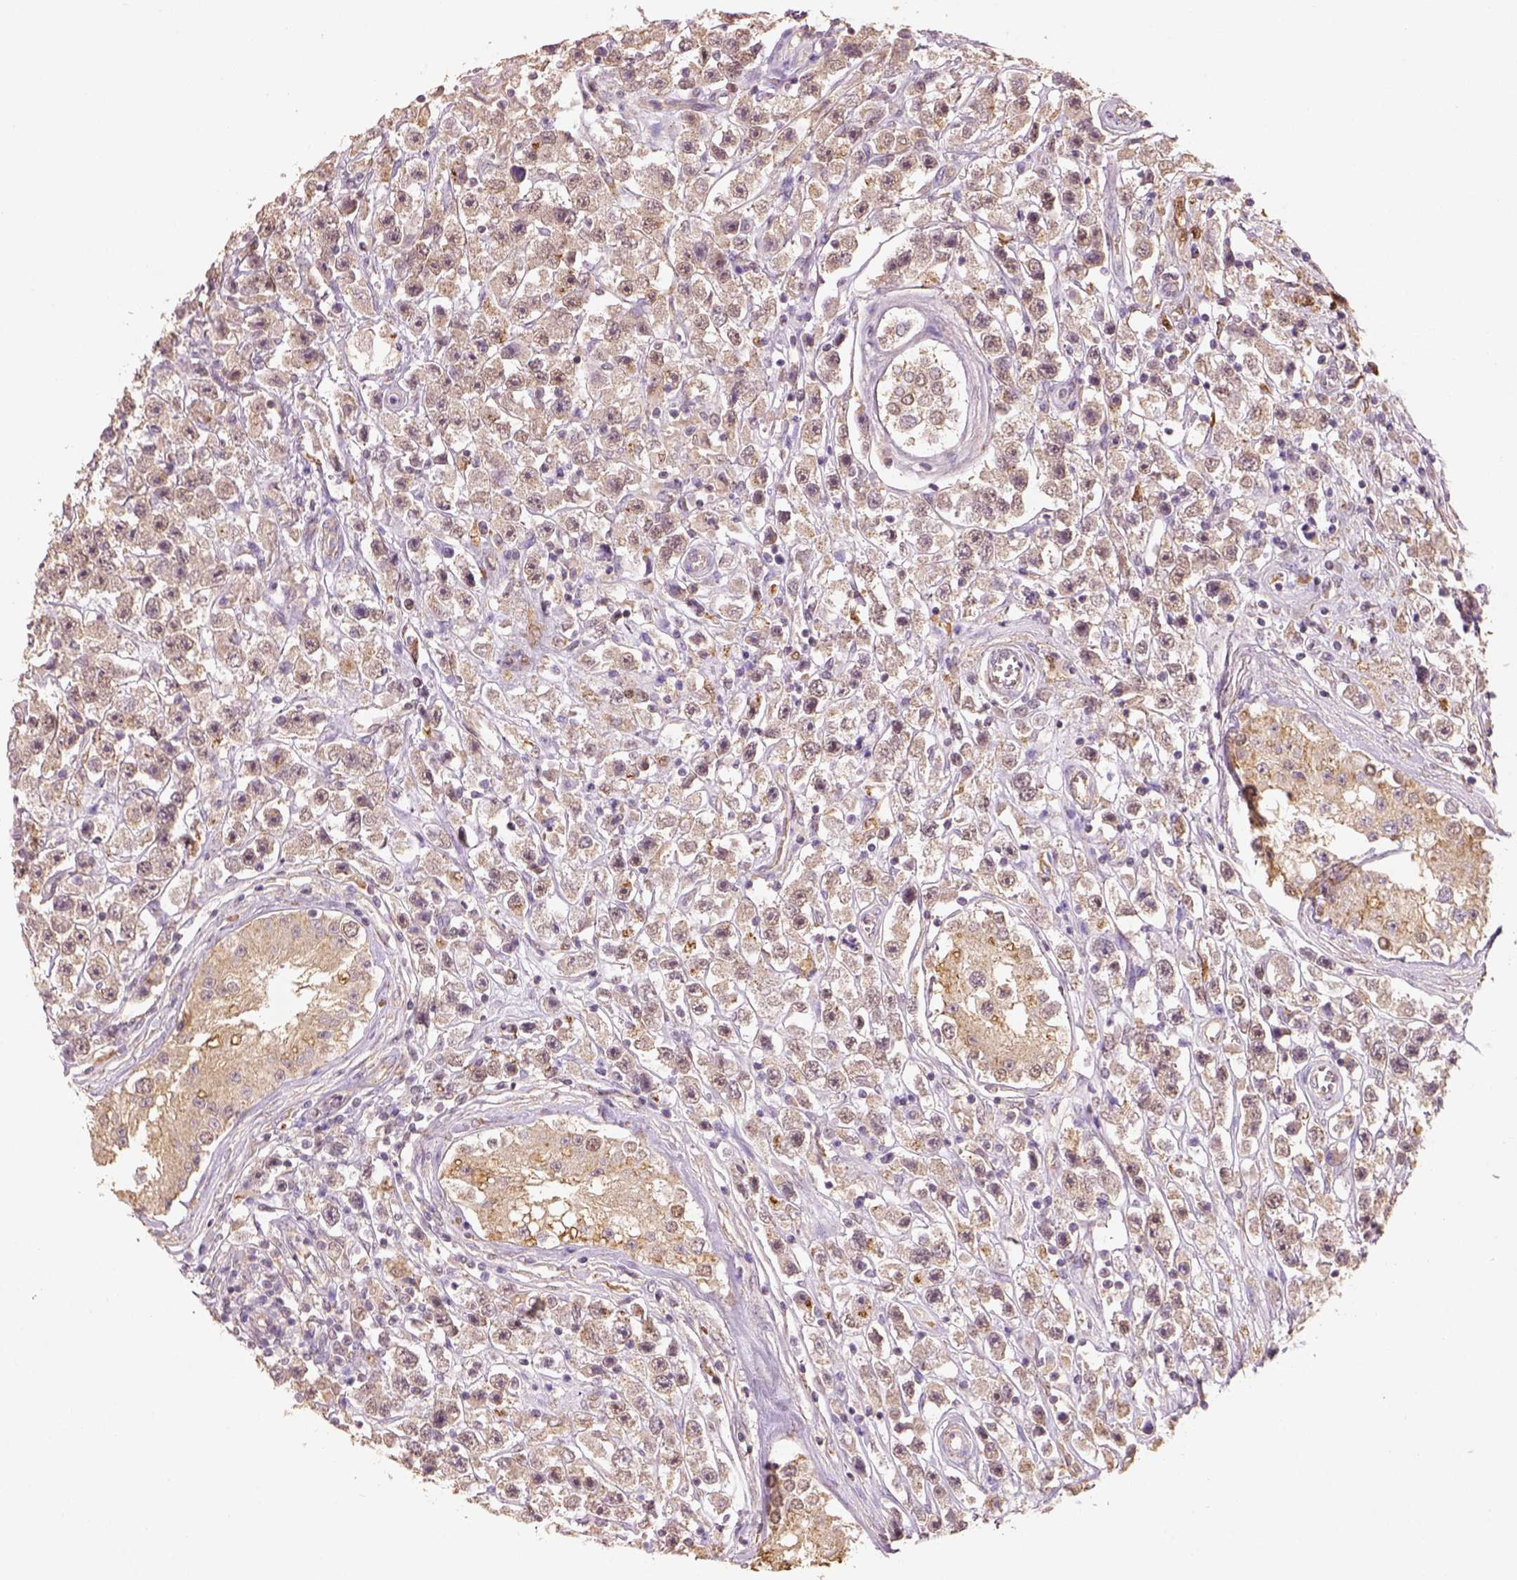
{"staining": {"intensity": "weak", "quantity": ">75%", "location": "cytoplasmic/membranous"}, "tissue": "testis cancer", "cell_type": "Tumor cells", "image_type": "cancer", "snomed": [{"axis": "morphology", "description": "Seminoma, NOS"}, {"axis": "topography", "description": "Testis"}], "caption": "Weak cytoplasmic/membranous positivity for a protein is identified in approximately >75% of tumor cells of seminoma (testis) using IHC.", "gene": "AP2B1", "patient": {"sex": "male", "age": 45}}